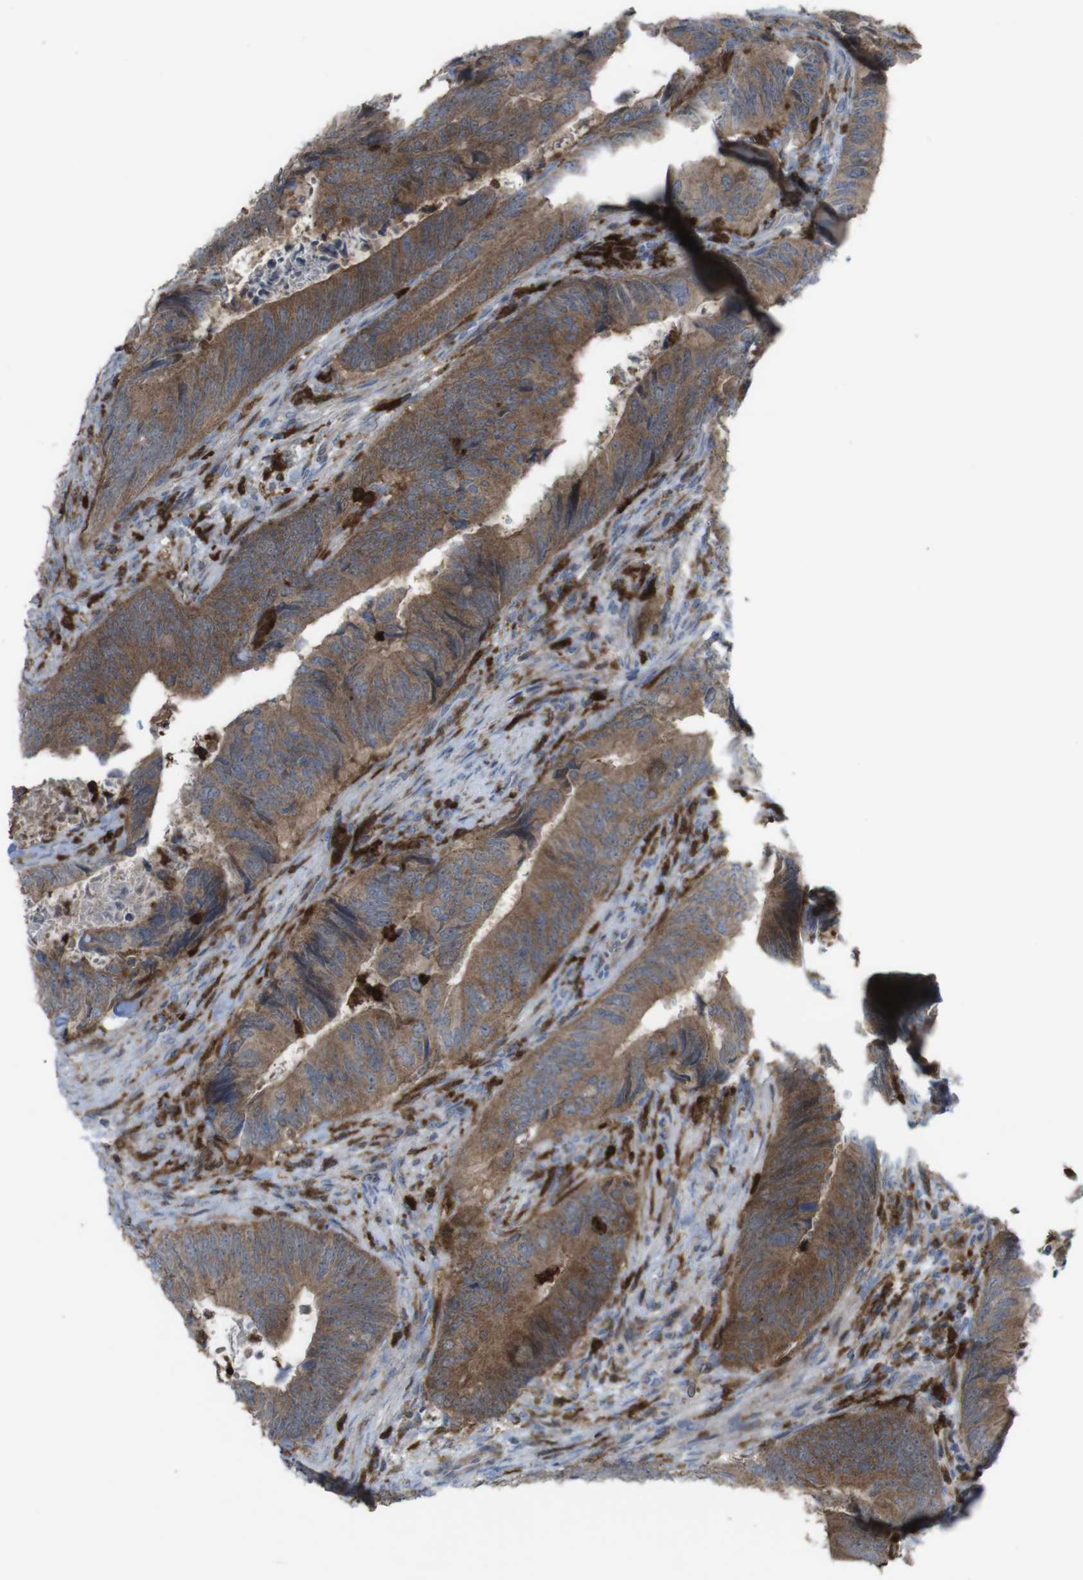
{"staining": {"intensity": "moderate", "quantity": ">75%", "location": "cytoplasmic/membranous"}, "tissue": "colorectal cancer", "cell_type": "Tumor cells", "image_type": "cancer", "snomed": [{"axis": "morphology", "description": "Normal tissue, NOS"}, {"axis": "morphology", "description": "Adenocarcinoma, NOS"}, {"axis": "topography", "description": "Colon"}], "caption": "Brown immunohistochemical staining in colorectal adenocarcinoma exhibits moderate cytoplasmic/membranous staining in about >75% of tumor cells.", "gene": "PRKCD", "patient": {"sex": "male", "age": 56}}